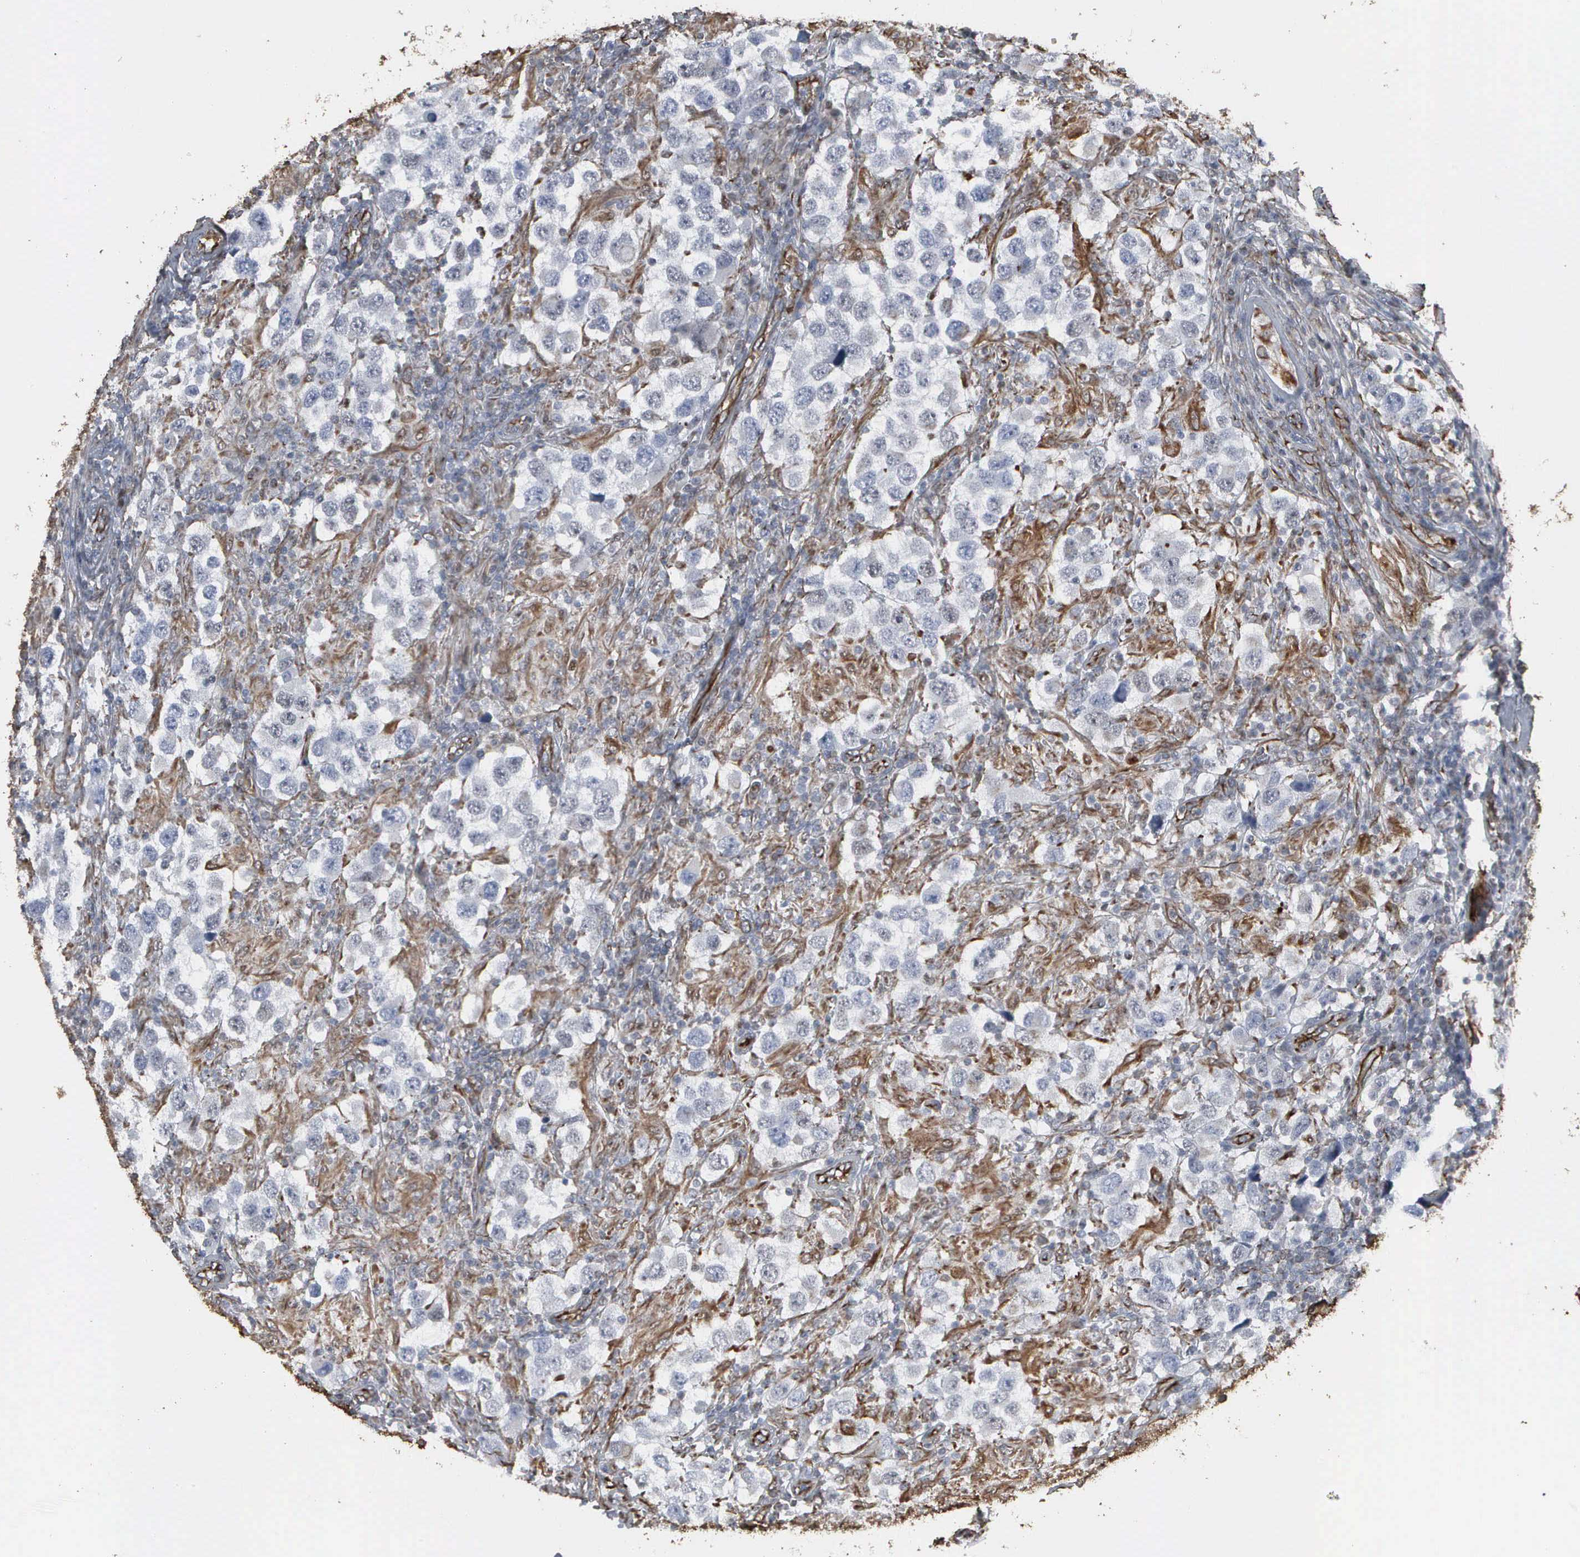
{"staining": {"intensity": "negative", "quantity": "none", "location": "none"}, "tissue": "testis cancer", "cell_type": "Tumor cells", "image_type": "cancer", "snomed": [{"axis": "morphology", "description": "Carcinoma, Embryonal, NOS"}, {"axis": "topography", "description": "Testis"}], "caption": "IHC photomicrograph of neoplastic tissue: testis cancer stained with DAB exhibits no significant protein expression in tumor cells.", "gene": "CCNE1", "patient": {"sex": "male", "age": 21}}